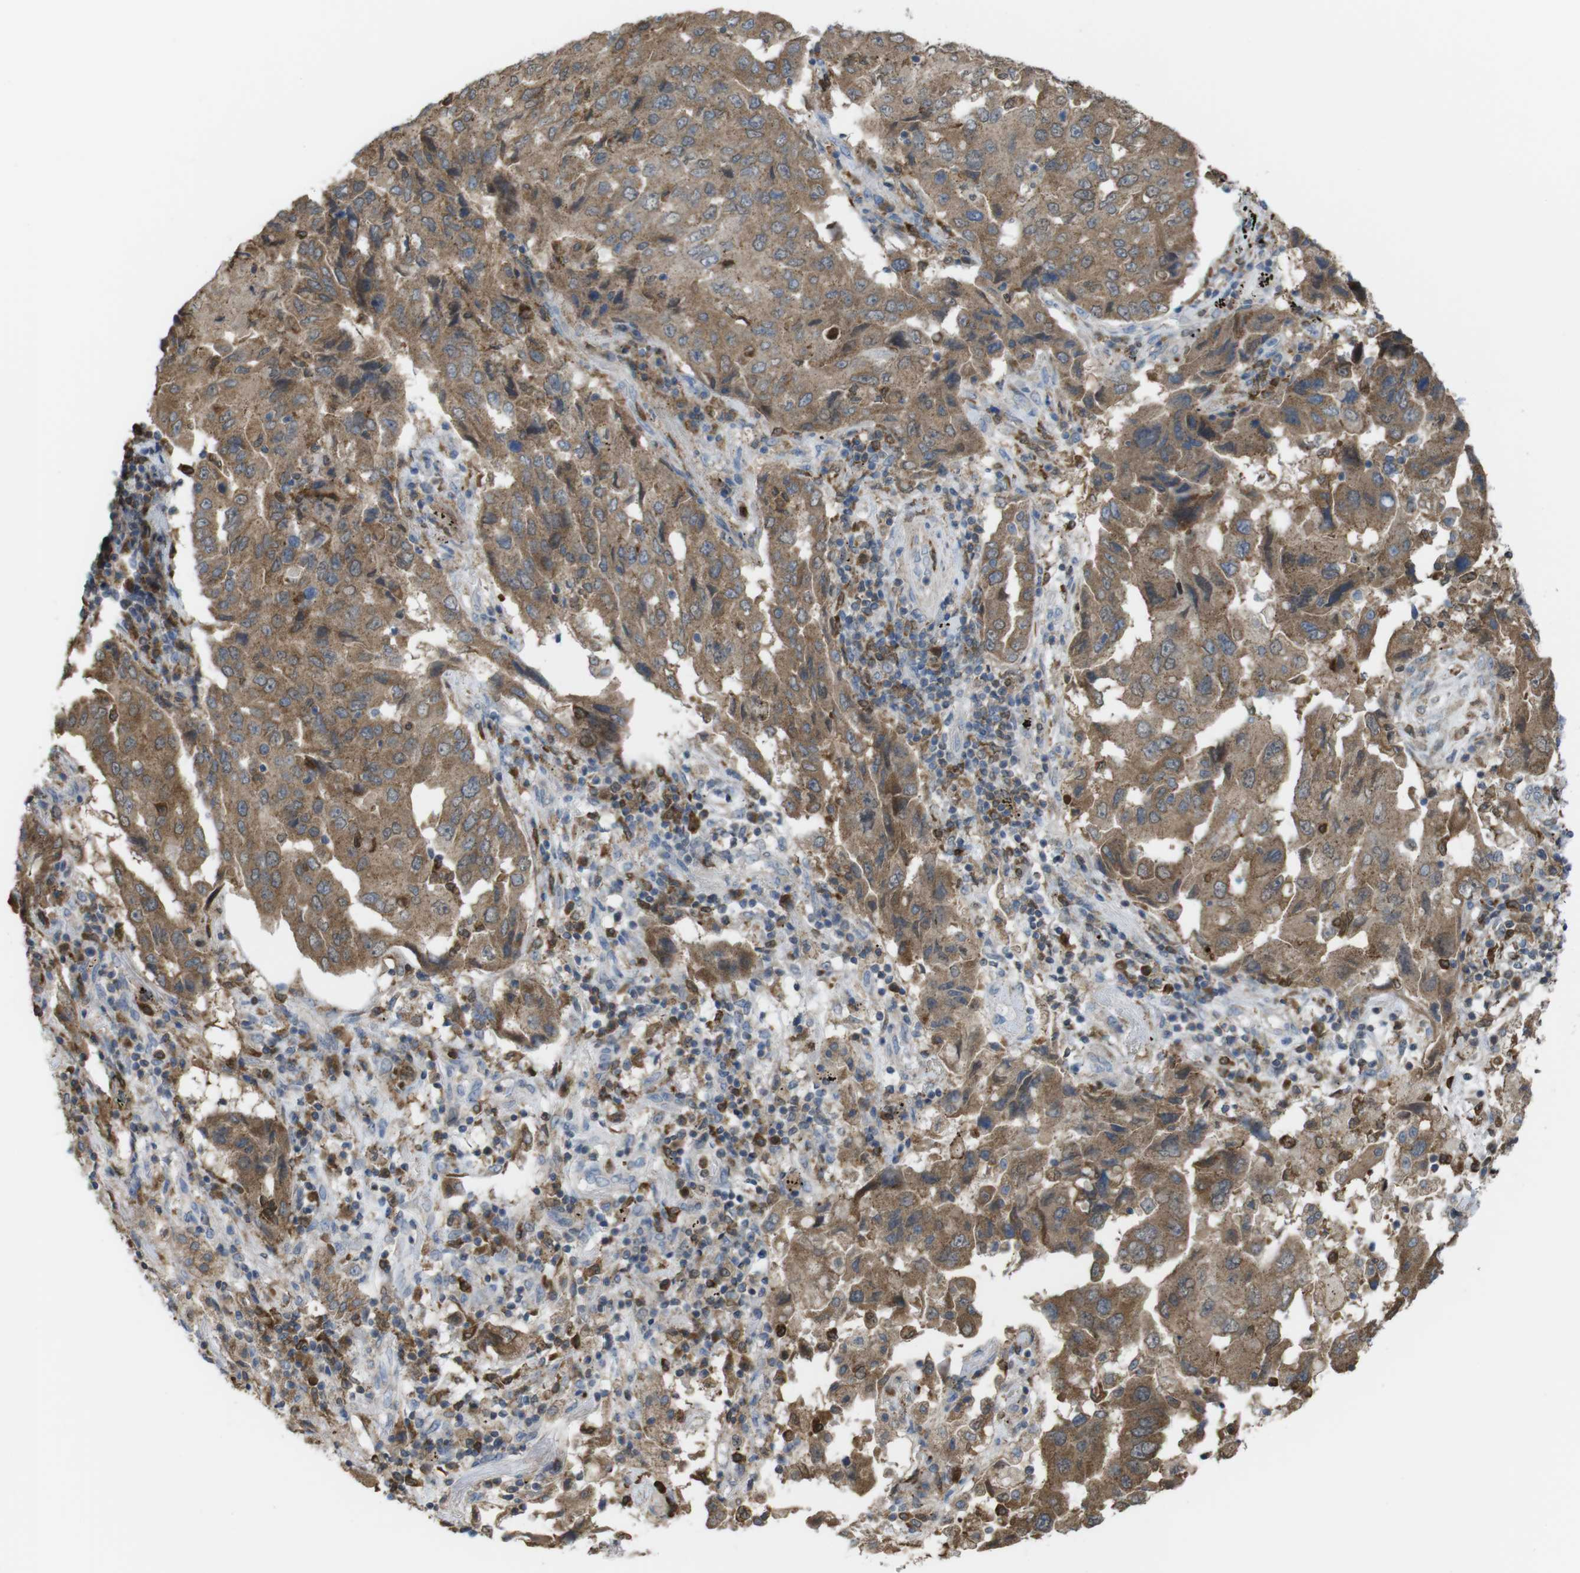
{"staining": {"intensity": "moderate", "quantity": ">75%", "location": "cytoplasmic/membranous"}, "tissue": "lung cancer", "cell_type": "Tumor cells", "image_type": "cancer", "snomed": [{"axis": "morphology", "description": "Adenocarcinoma, NOS"}, {"axis": "topography", "description": "Lung"}], "caption": "This photomicrograph demonstrates adenocarcinoma (lung) stained with IHC to label a protein in brown. The cytoplasmic/membranous of tumor cells show moderate positivity for the protein. Nuclei are counter-stained blue.", "gene": "PRKCD", "patient": {"sex": "female", "age": 65}}